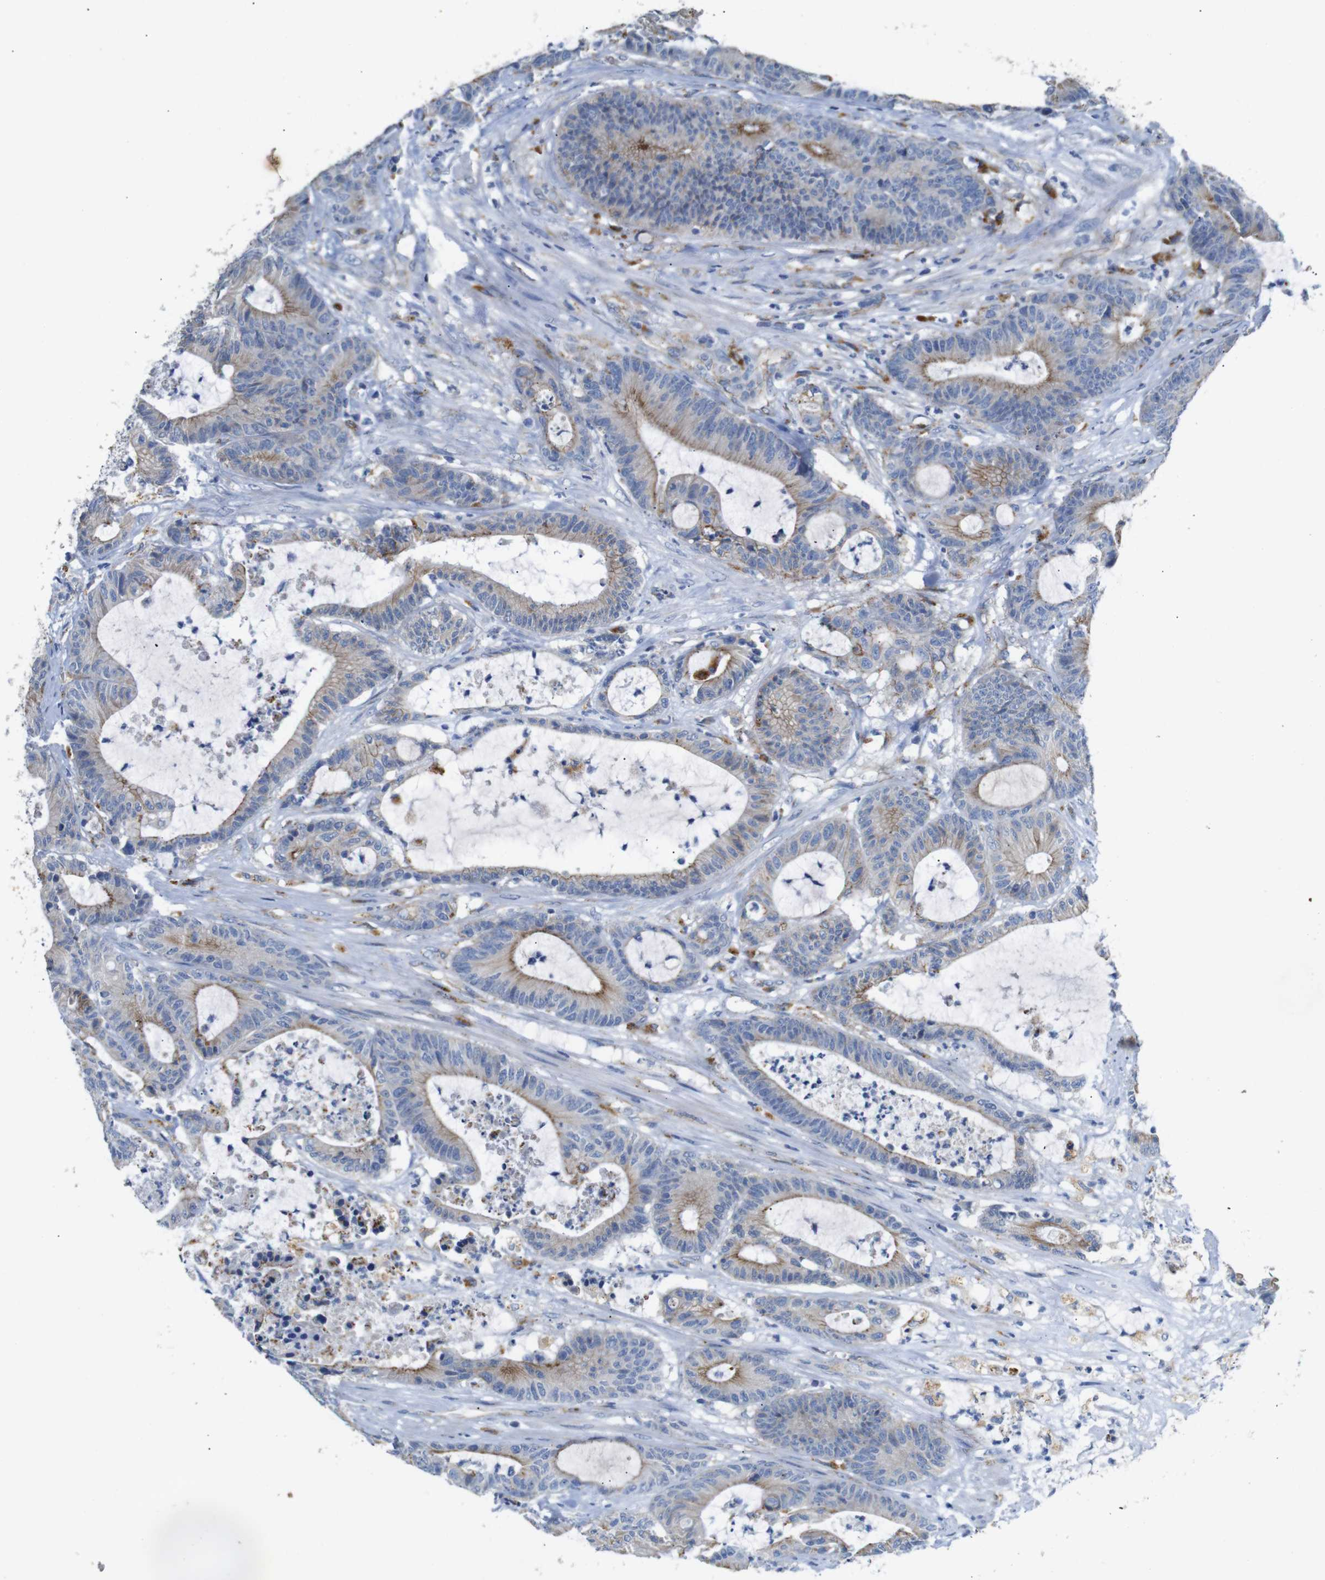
{"staining": {"intensity": "weak", "quantity": "25%-75%", "location": "cytoplasmic/membranous"}, "tissue": "colorectal cancer", "cell_type": "Tumor cells", "image_type": "cancer", "snomed": [{"axis": "morphology", "description": "Adenocarcinoma, NOS"}, {"axis": "topography", "description": "Colon"}], "caption": "The histopathology image exhibits a brown stain indicating the presence of a protein in the cytoplasmic/membranous of tumor cells in adenocarcinoma (colorectal).", "gene": "NHLRC3", "patient": {"sex": "female", "age": 84}}